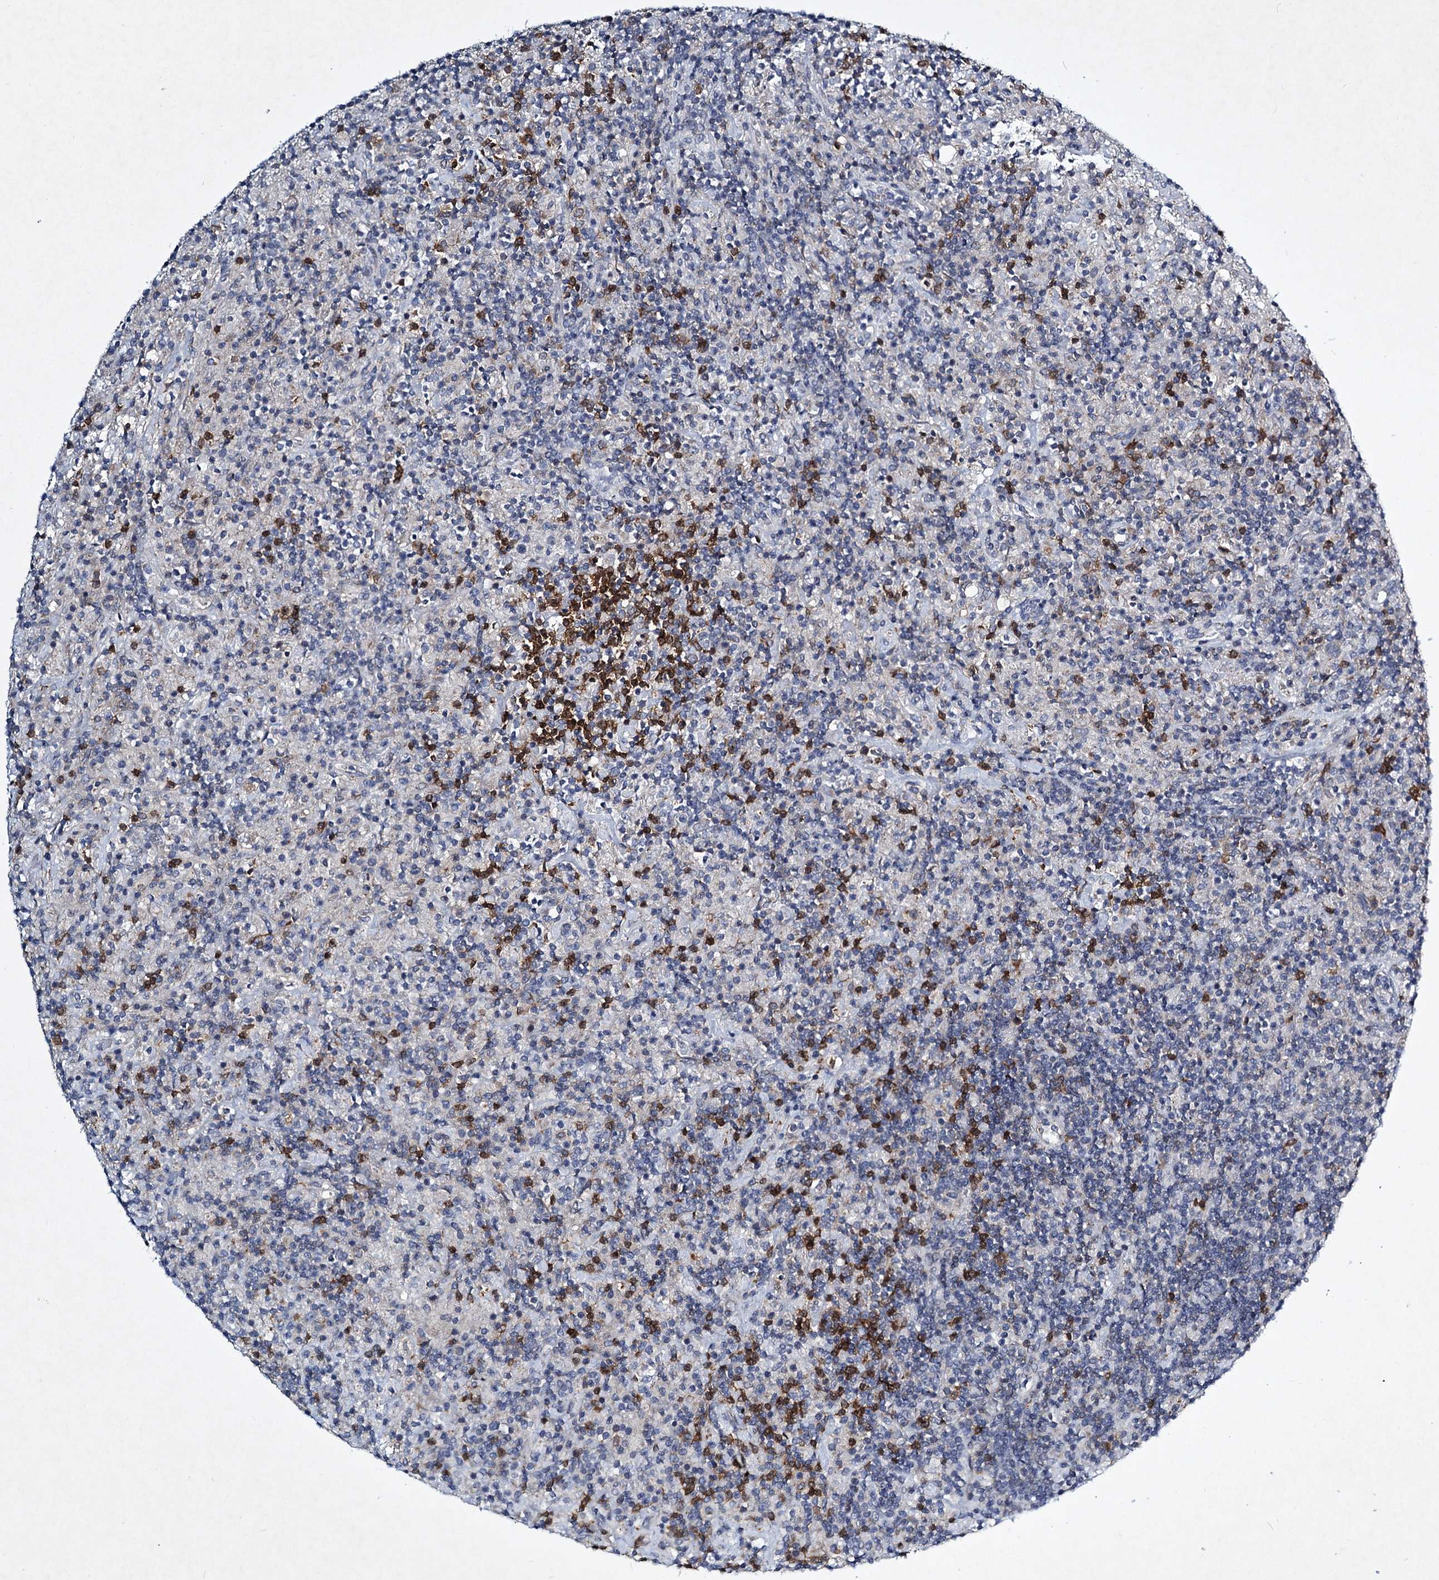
{"staining": {"intensity": "negative", "quantity": "none", "location": "none"}, "tissue": "lymphoma", "cell_type": "Tumor cells", "image_type": "cancer", "snomed": [{"axis": "morphology", "description": "Hodgkin's disease, NOS"}, {"axis": "topography", "description": "Lymph node"}], "caption": "Lymphoma was stained to show a protein in brown. There is no significant staining in tumor cells.", "gene": "STAP1", "patient": {"sex": "male", "age": 70}}